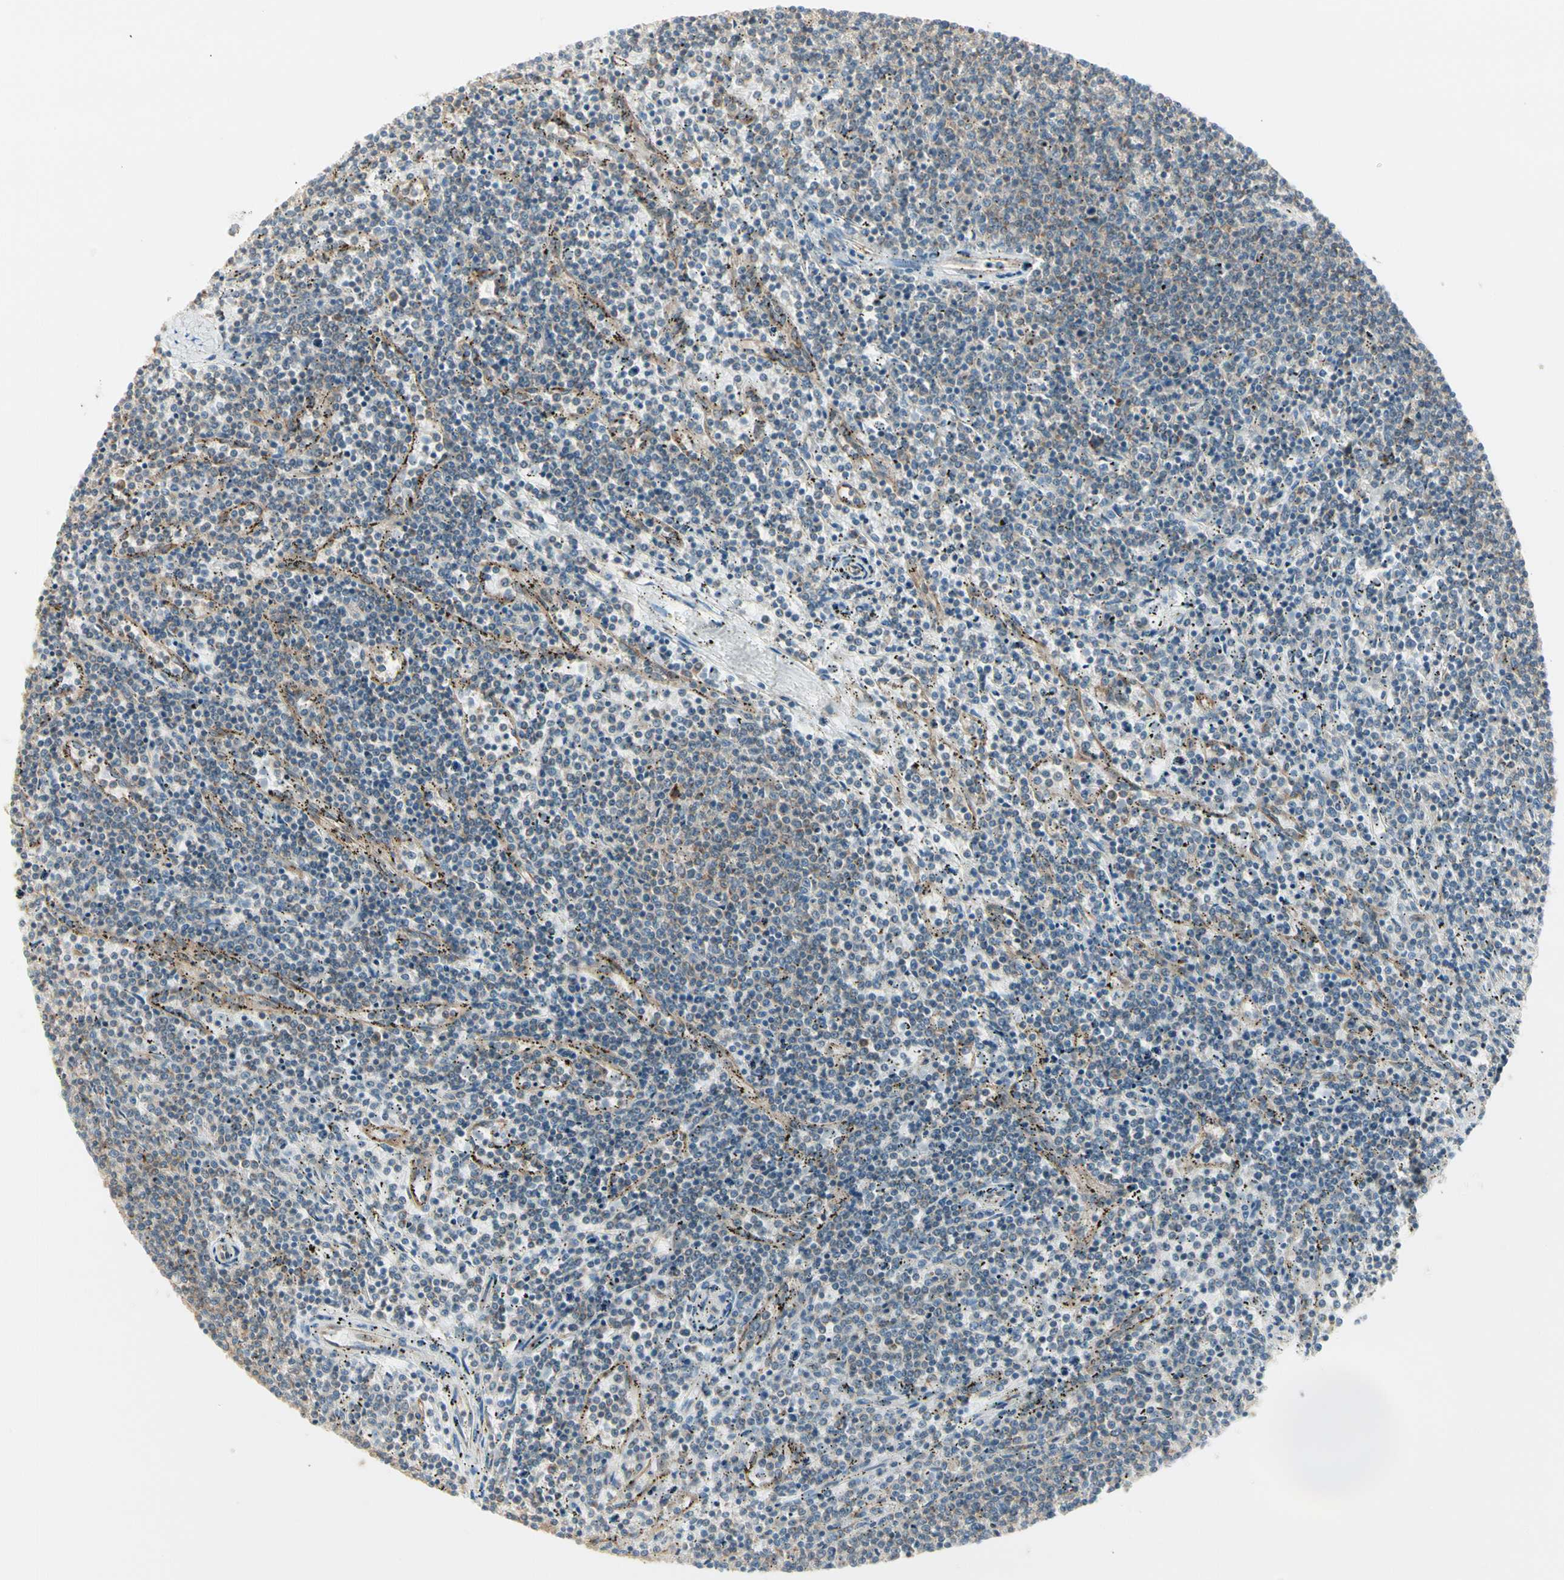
{"staining": {"intensity": "moderate", "quantity": "25%-75%", "location": "cytoplasmic/membranous"}, "tissue": "lymphoma", "cell_type": "Tumor cells", "image_type": "cancer", "snomed": [{"axis": "morphology", "description": "Malignant lymphoma, non-Hodgkin's type, Low grade"}, {"axis": "topography", "description": "Spleen"}], "caption": "Protein expression analysis of lymphoma displays moderate cytoplasmic/membranous staining in approximately 25%-75% of tumor cells. Immunohistochemistry stains the protein in brown and the nuclei are stained blue.", "gene": "AGFG1", "patient": {"sex": "female", "age": 50}}